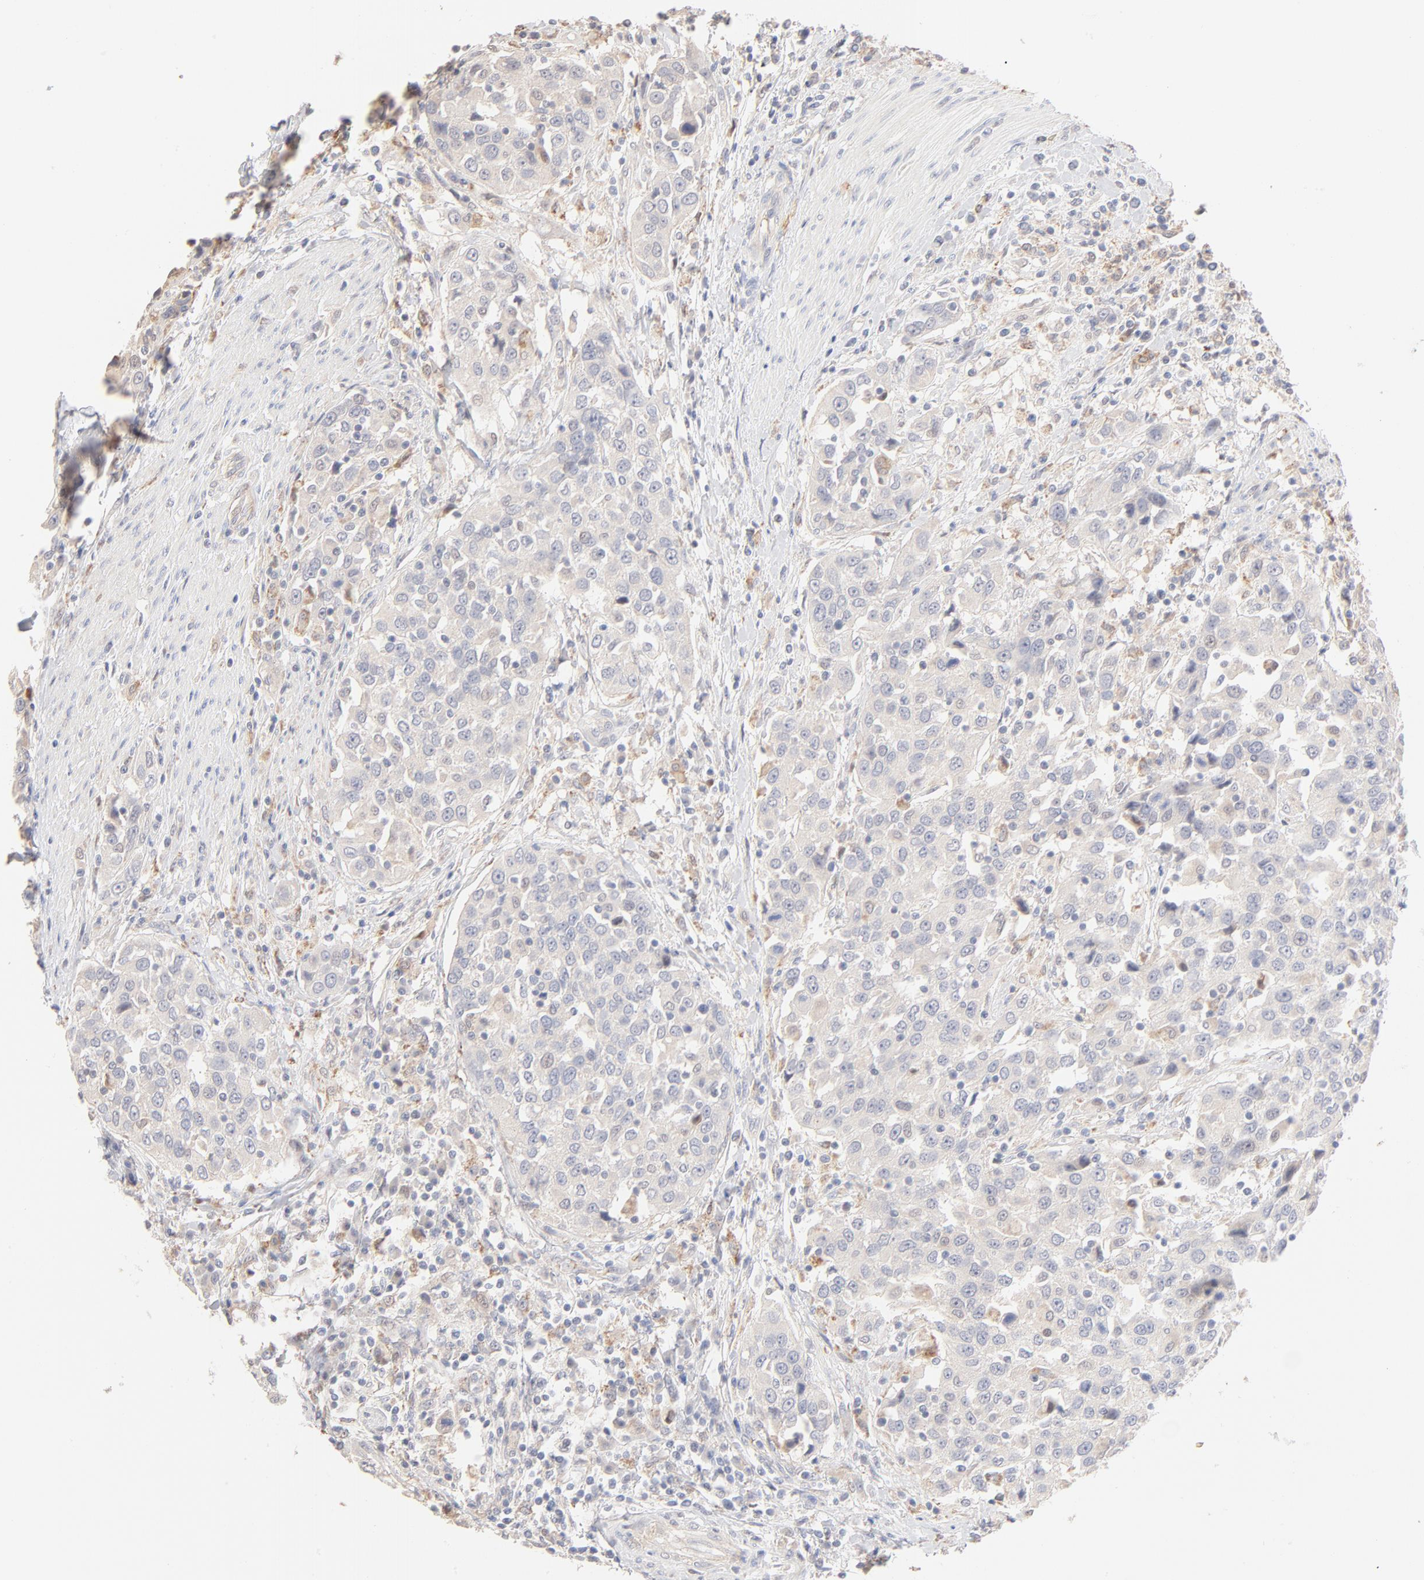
{"staining": {"intensity": "negative", "quantity": "none", "location": "none"}, "tissue": "urothelial cancer", "cell_type": "Tumor cells", "image_type": "cancer", "snomed": [{"axis": "morphology", "description": "Urothelial carcinoma, High grade"}, {"axis": "topography", "description": "Urinary bladder"}], "caption": "Immunohistochemical staining of human urothelial carcinoma (high-grade) displays no significant expression in tumor cells. (DAB (3,3'-diaminobenzidine) immunohistochemistry with hematoxylin counter stain).", "gene": "SPTB", "patient": {"sex": "female", "age": 80}}